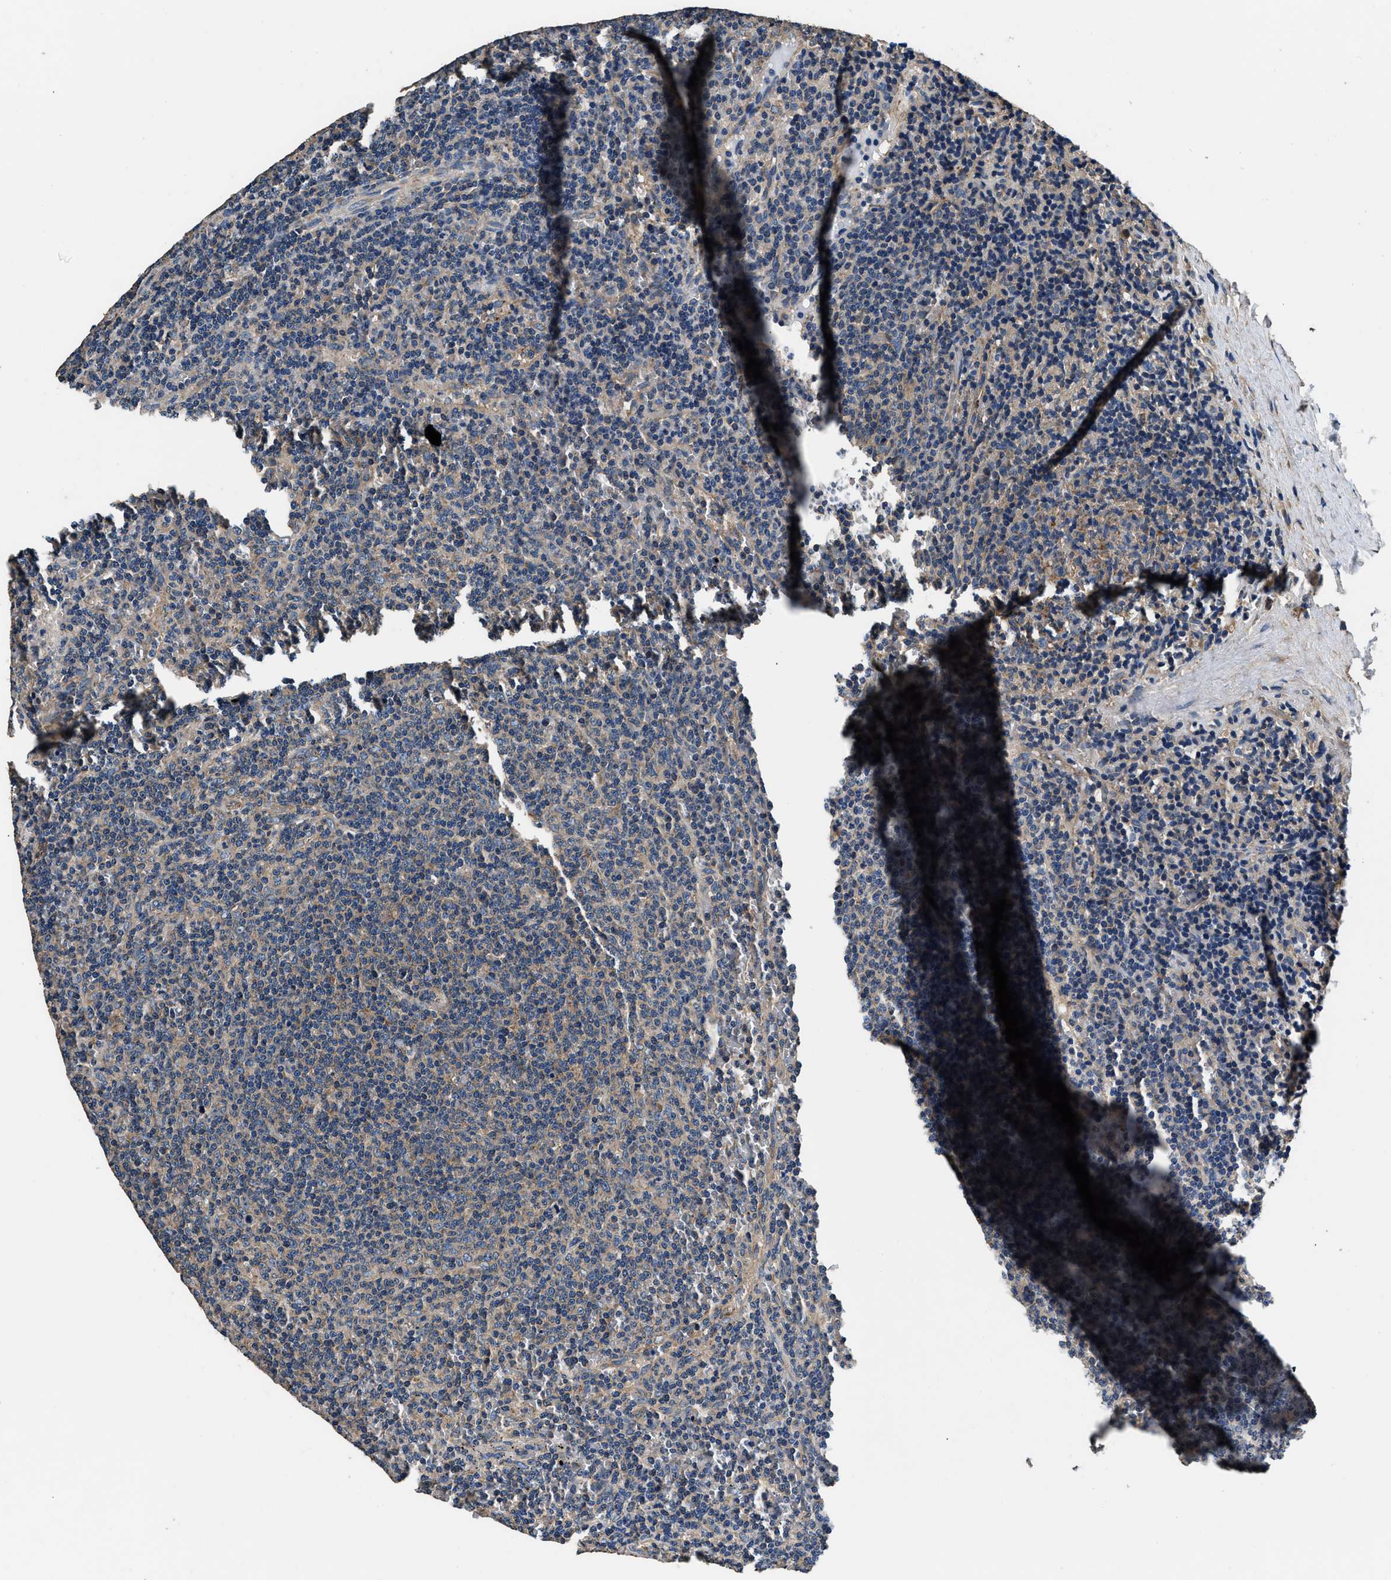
{"staining": {"intensity": "weak", "quantity": "<25%", "location": "cytoplasmic/membranous"}, "tissue": "lymphoma", "cell_type": "Tumor cells", "image_type": "cancer", "snomed": [{"axis": "morphology", "description": "Malignant lymphoma, non-Hodgkin's type, Low grade"}, {"axis": "topography", "description": "Spleen"}], "caption": "Protein analysis of low-grade malignant lymphoma, non-Hodgkin's type exhibits no significant staining in tumor cells.", "gene": "DHRS7B", "patient": {"sex": "female", "age": 50}}